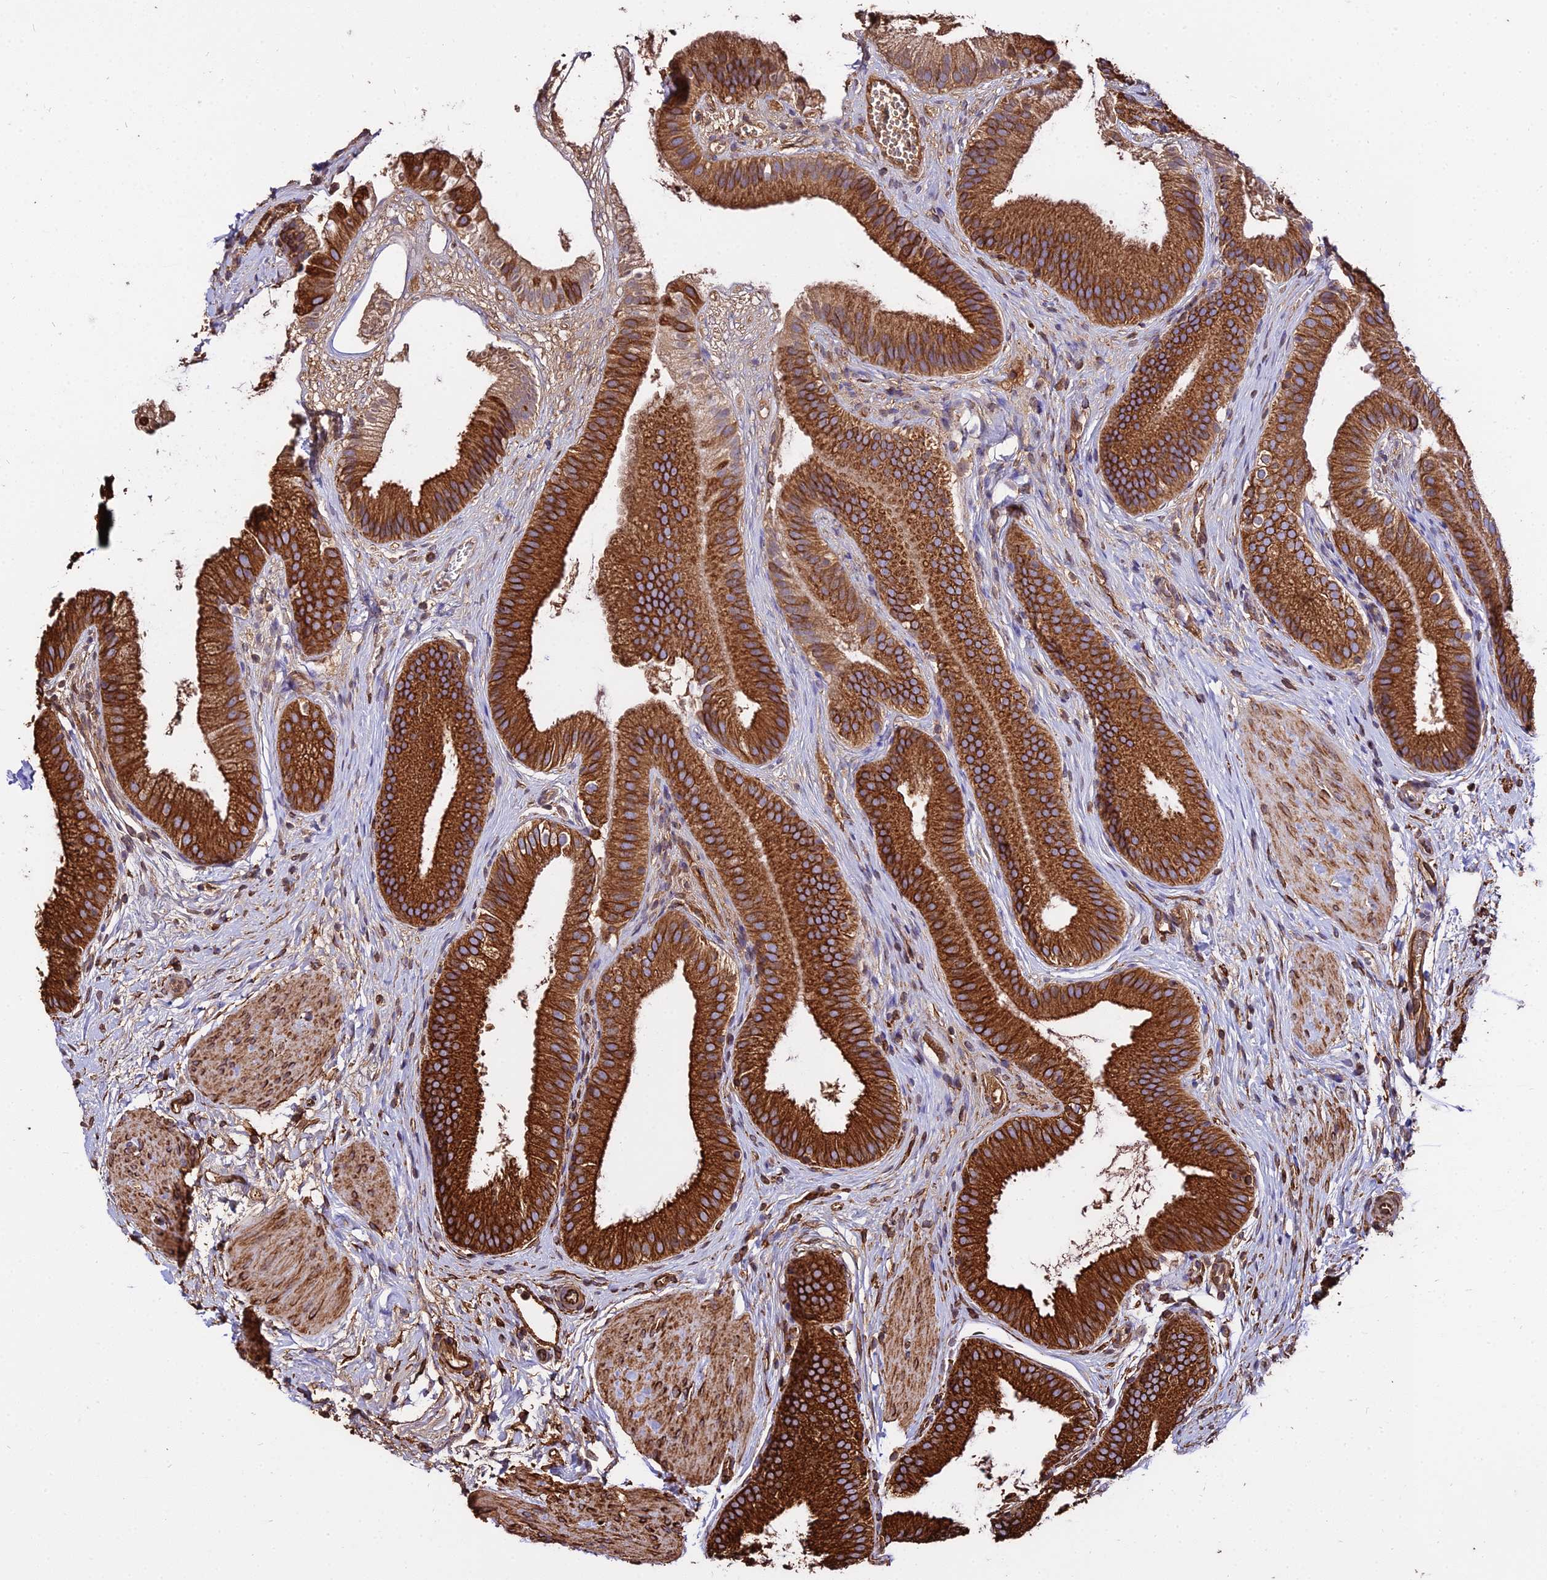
{"staining": {"intensity": "strong", "quantity": ">75%", "location": "cytoplasmic/membranous"}, "tissue": "gallbladder", "cell_type": "Glandular cells", "image_type": "normal", "snomed": [{"axis": "morphology", "description": "Normal tissue, NOS"}, {"axis": "topography", "description": "Gallbladder"}], "caption": "Protein expression analysis of normal human gallbladder reveals strong cytoplasmic/membranous expression in approximately >75% of glandular cells. (Brightfield microscopy of DAB IHC at high magnification).", "gene": "TUBA1A", "patient": {"sex": "female", "age": 54}}